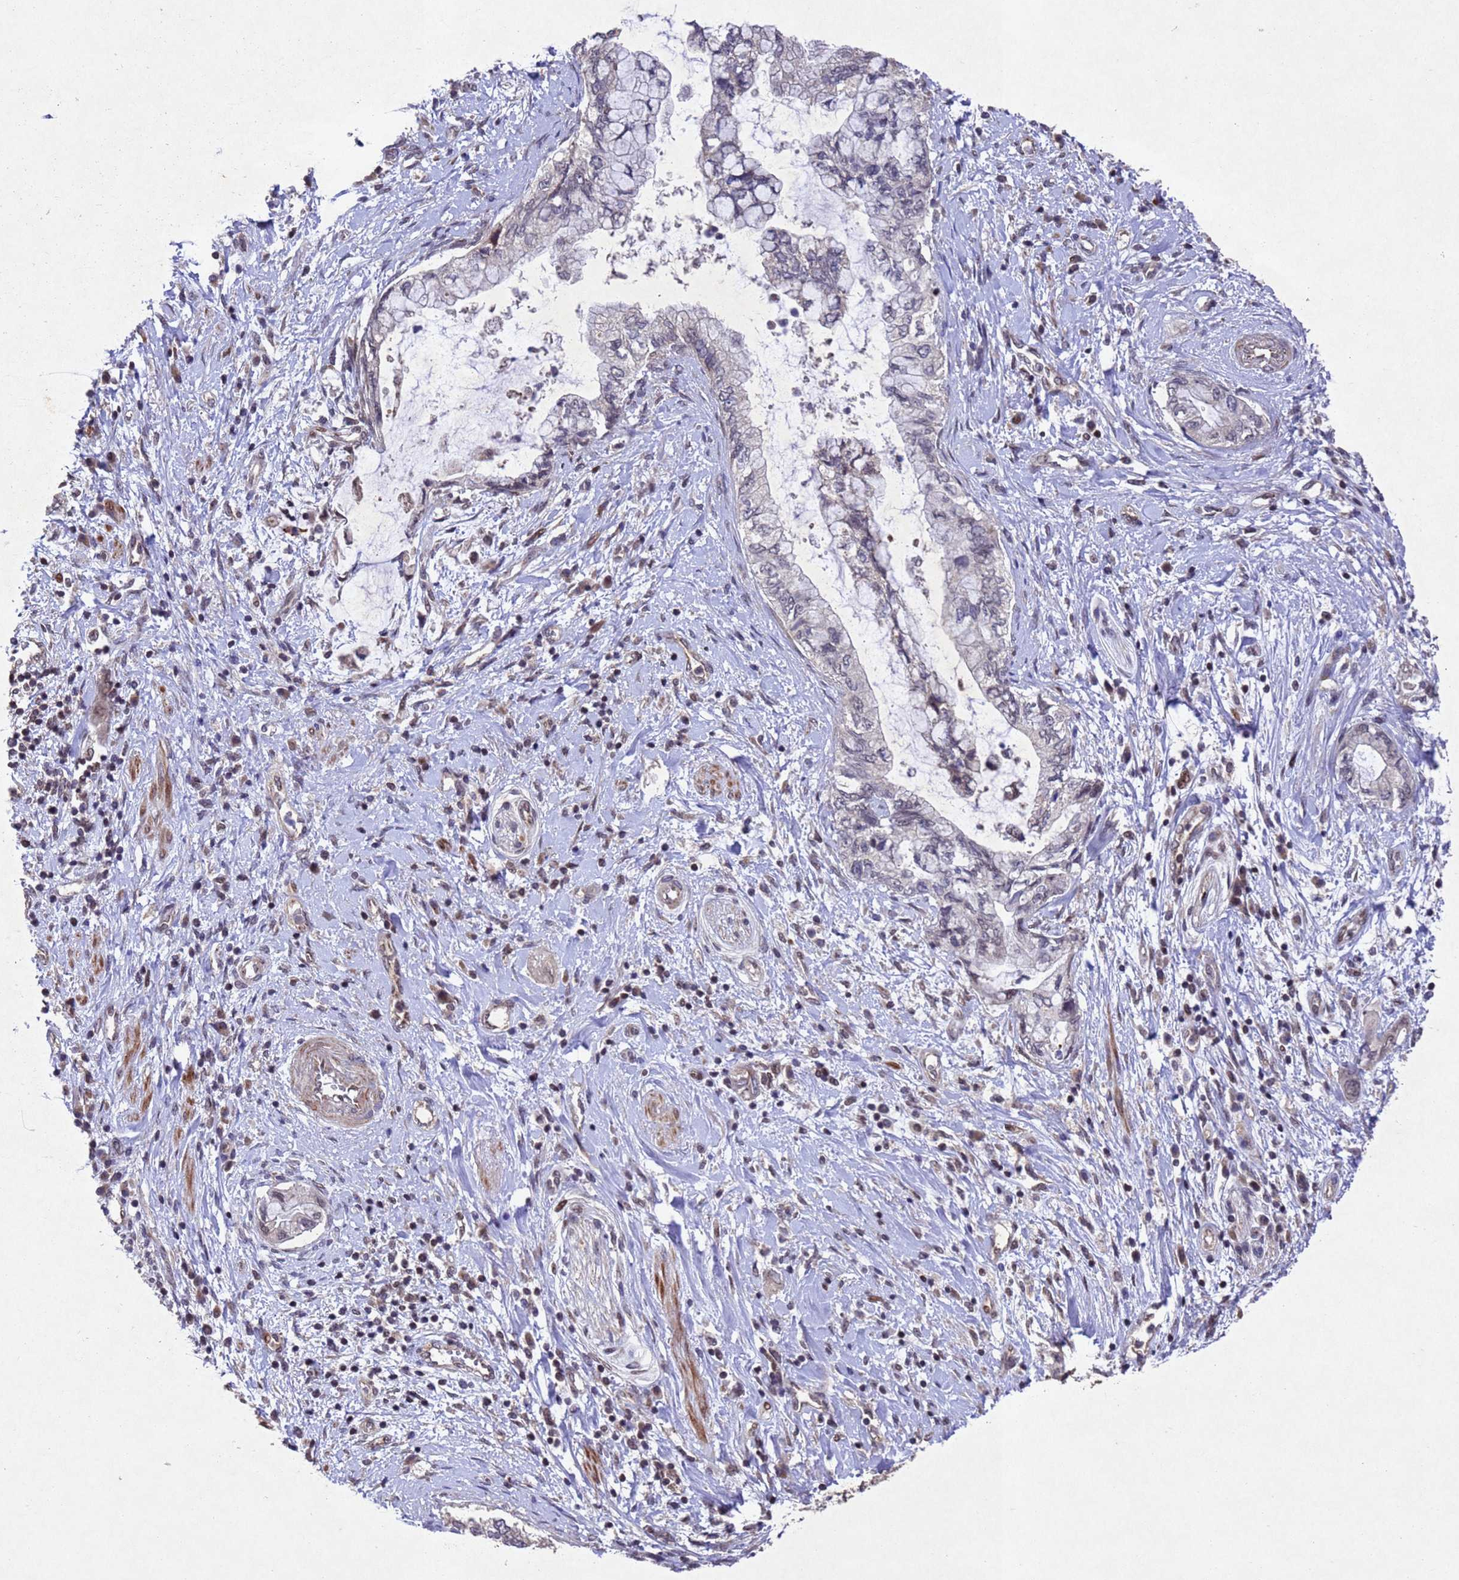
{"staining": {"intensity": "negative", "quantity": "none", "location": "none"}, "tissue": "pancreatic cancer", "cell_type": "Tumor cells", "image_type": "cancer", "snomed": [{"axis": "morphology", "description": "Adenocarcinoma, NOS"}, {"axis": "topography", "description": "Pancreas"}], "caption": "Immunohistochemistry micrograph of pancreatic adenocarcinoma stained for a protein (brown), which exhibits no expression in tumor cells.", "gene": "TBK1", "patient": {"sex": "female", "age": 73}}